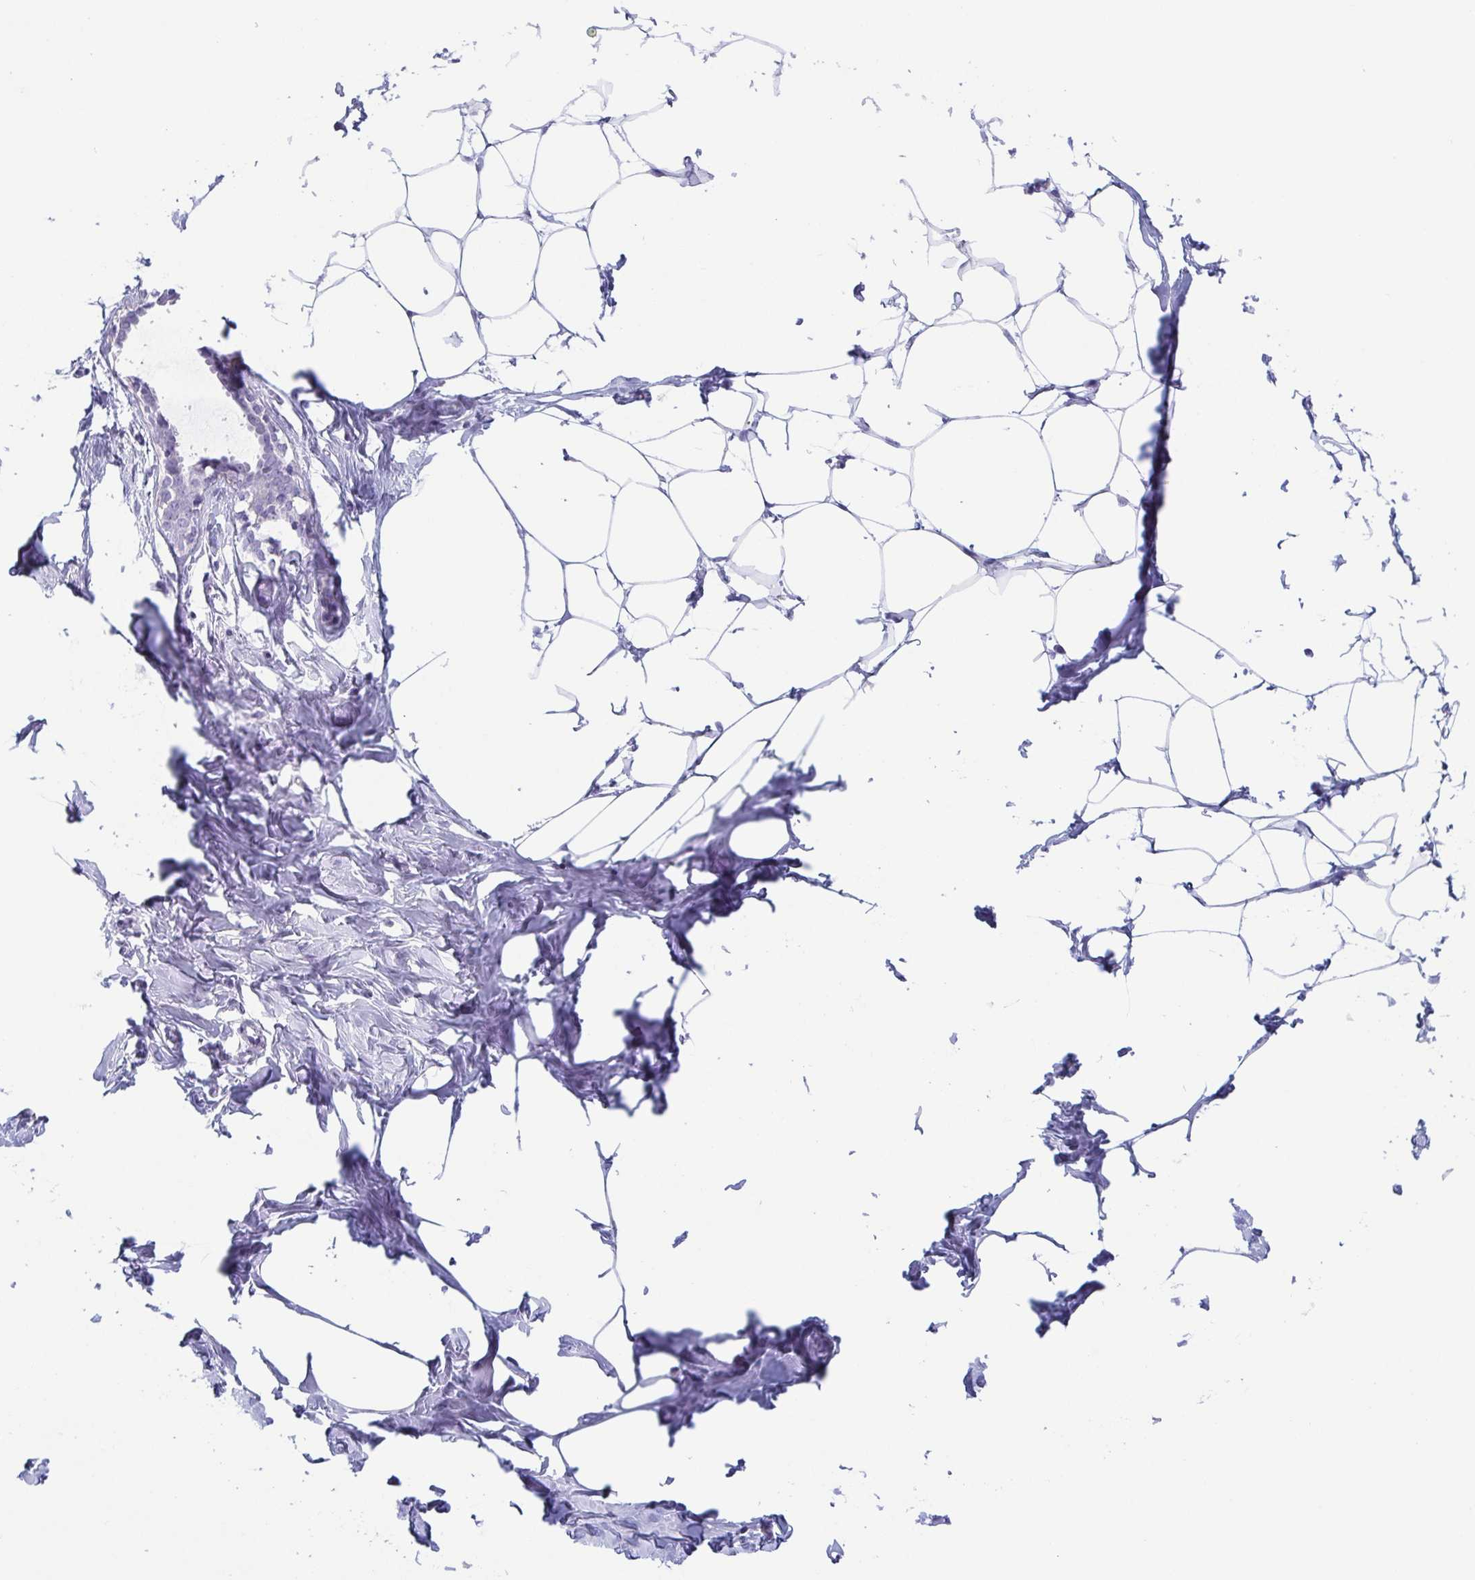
{"staining": {"intensity": "negative", "quantity": "none", "location": "none"}, "tissue": "breast", "cell_type": "Adipocytes", "image_type": "normal", "snomed": [{"axis": "morphology", "description": "Normal tissue, NOS"}, {"axis": "topography", "description": "Breast"}], "caption": "High magnification brightfield microscopy of benign breast stained with DAB (brown) and counterstained with hematoxylin (blue): adipocytes show no significant staining.", "gene": "TAGLN3", "patient": {"sex": "female", "age": 27}}